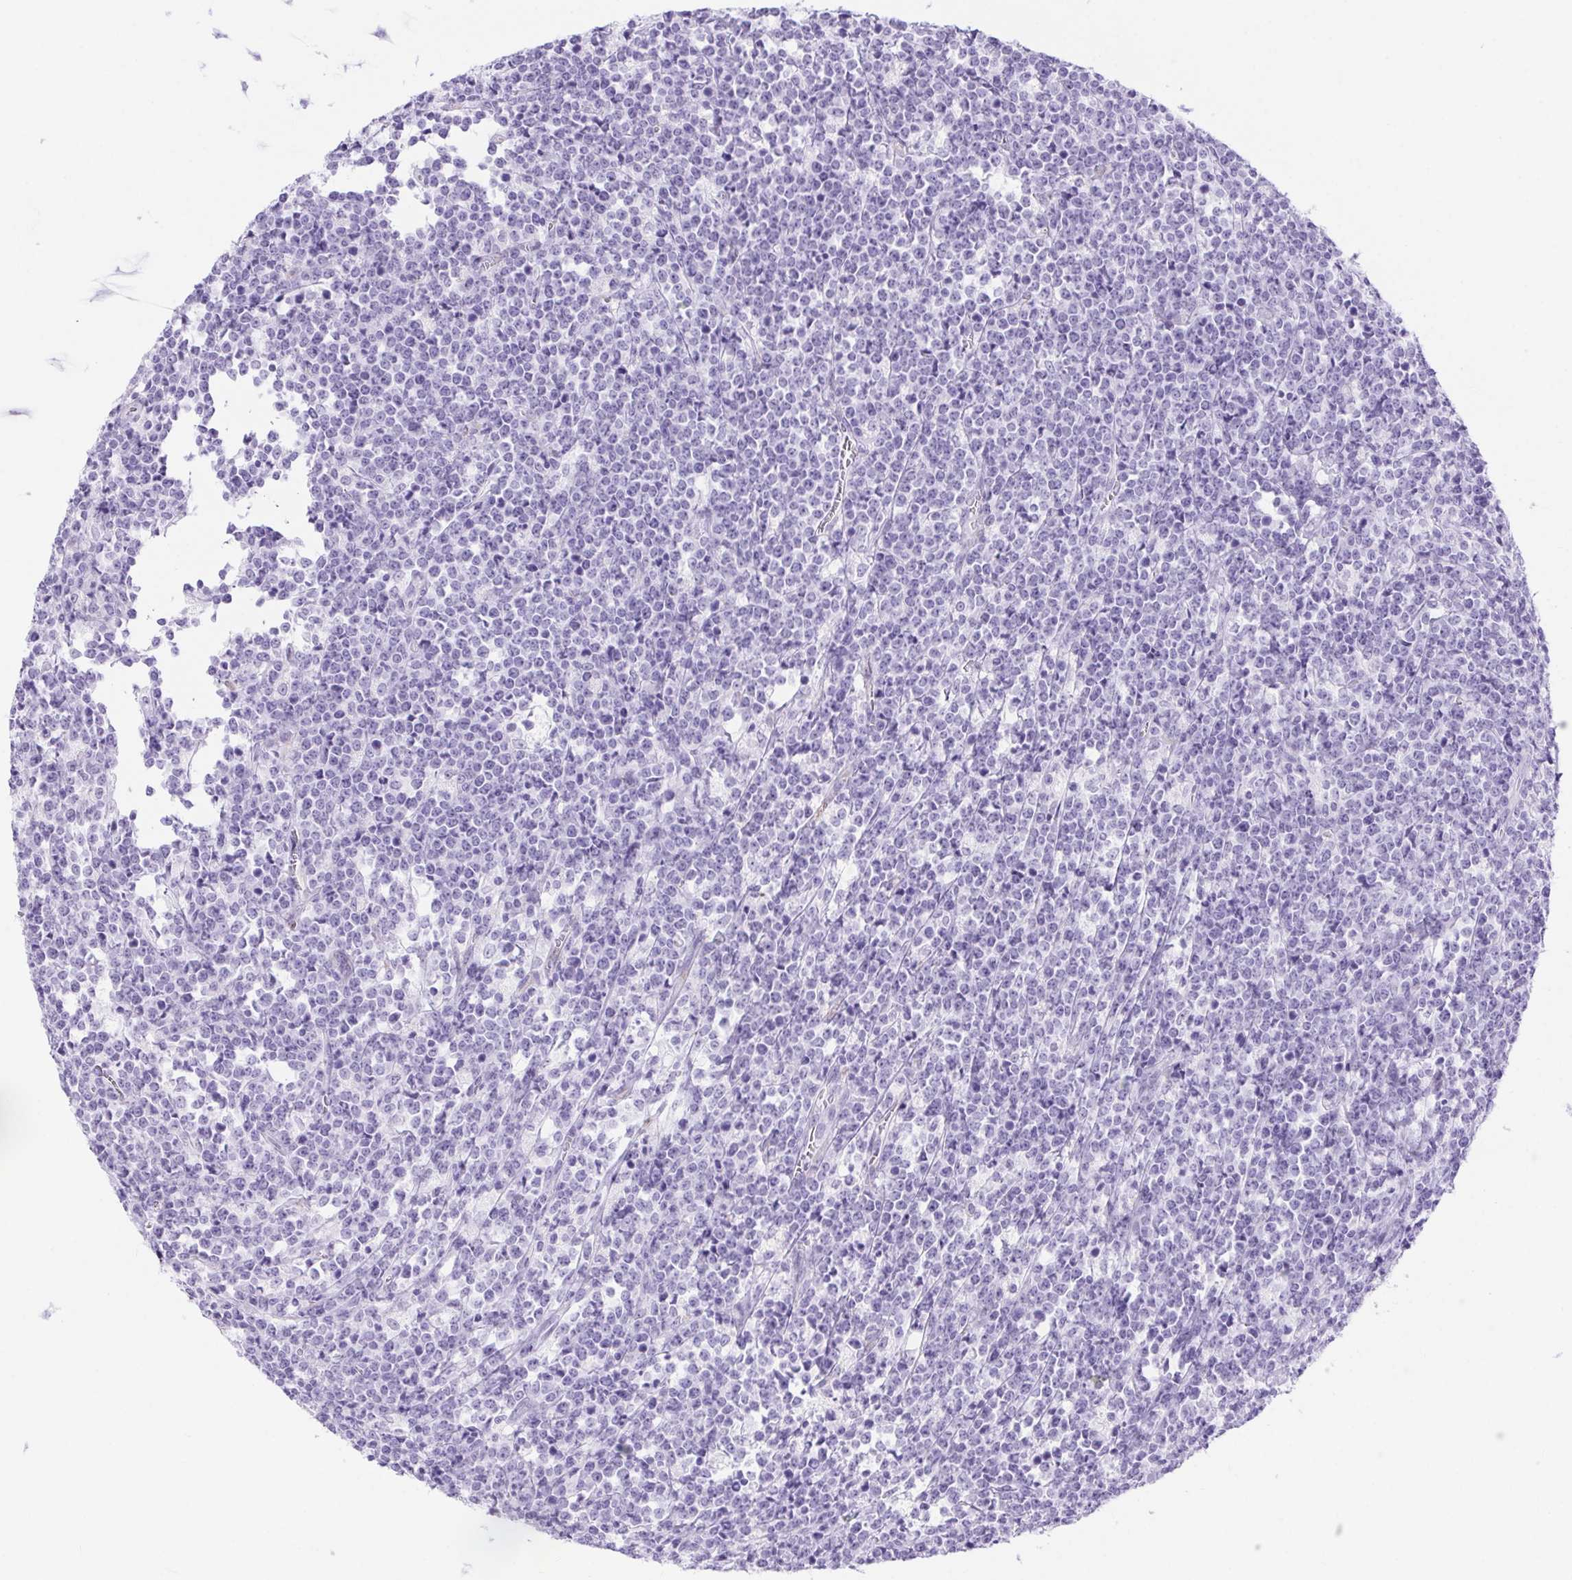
{"staining": {"intensity": "negative", "quantity": "none", "location": "none"}, "tissue": "lymphoma", "cell_type": "Tumor cells", "image_type": "cancer", "snomed": [{"axis": "morphology", "description": "Malignant lymphoma, non-Hodgkin's type, High grade"}, {"axis": "topography", "description": "Small intestine"}], "caption": "Immunohistochemistry (IHC) micrograph of neoplastic tissue: high-grade malignant lymphoma, non-Hodgkin's type stained with DAB demonstrates no significant protein positivity in tumor cells. (Stains: DAB (3,3'-diaminobenzidine) immunohistochemistry with hematoxylin counter stain, Microscopy: brightfield microscopy at high magnification).", "gene": "ERP27", "patient": {"sex": "female", "age": 56}}